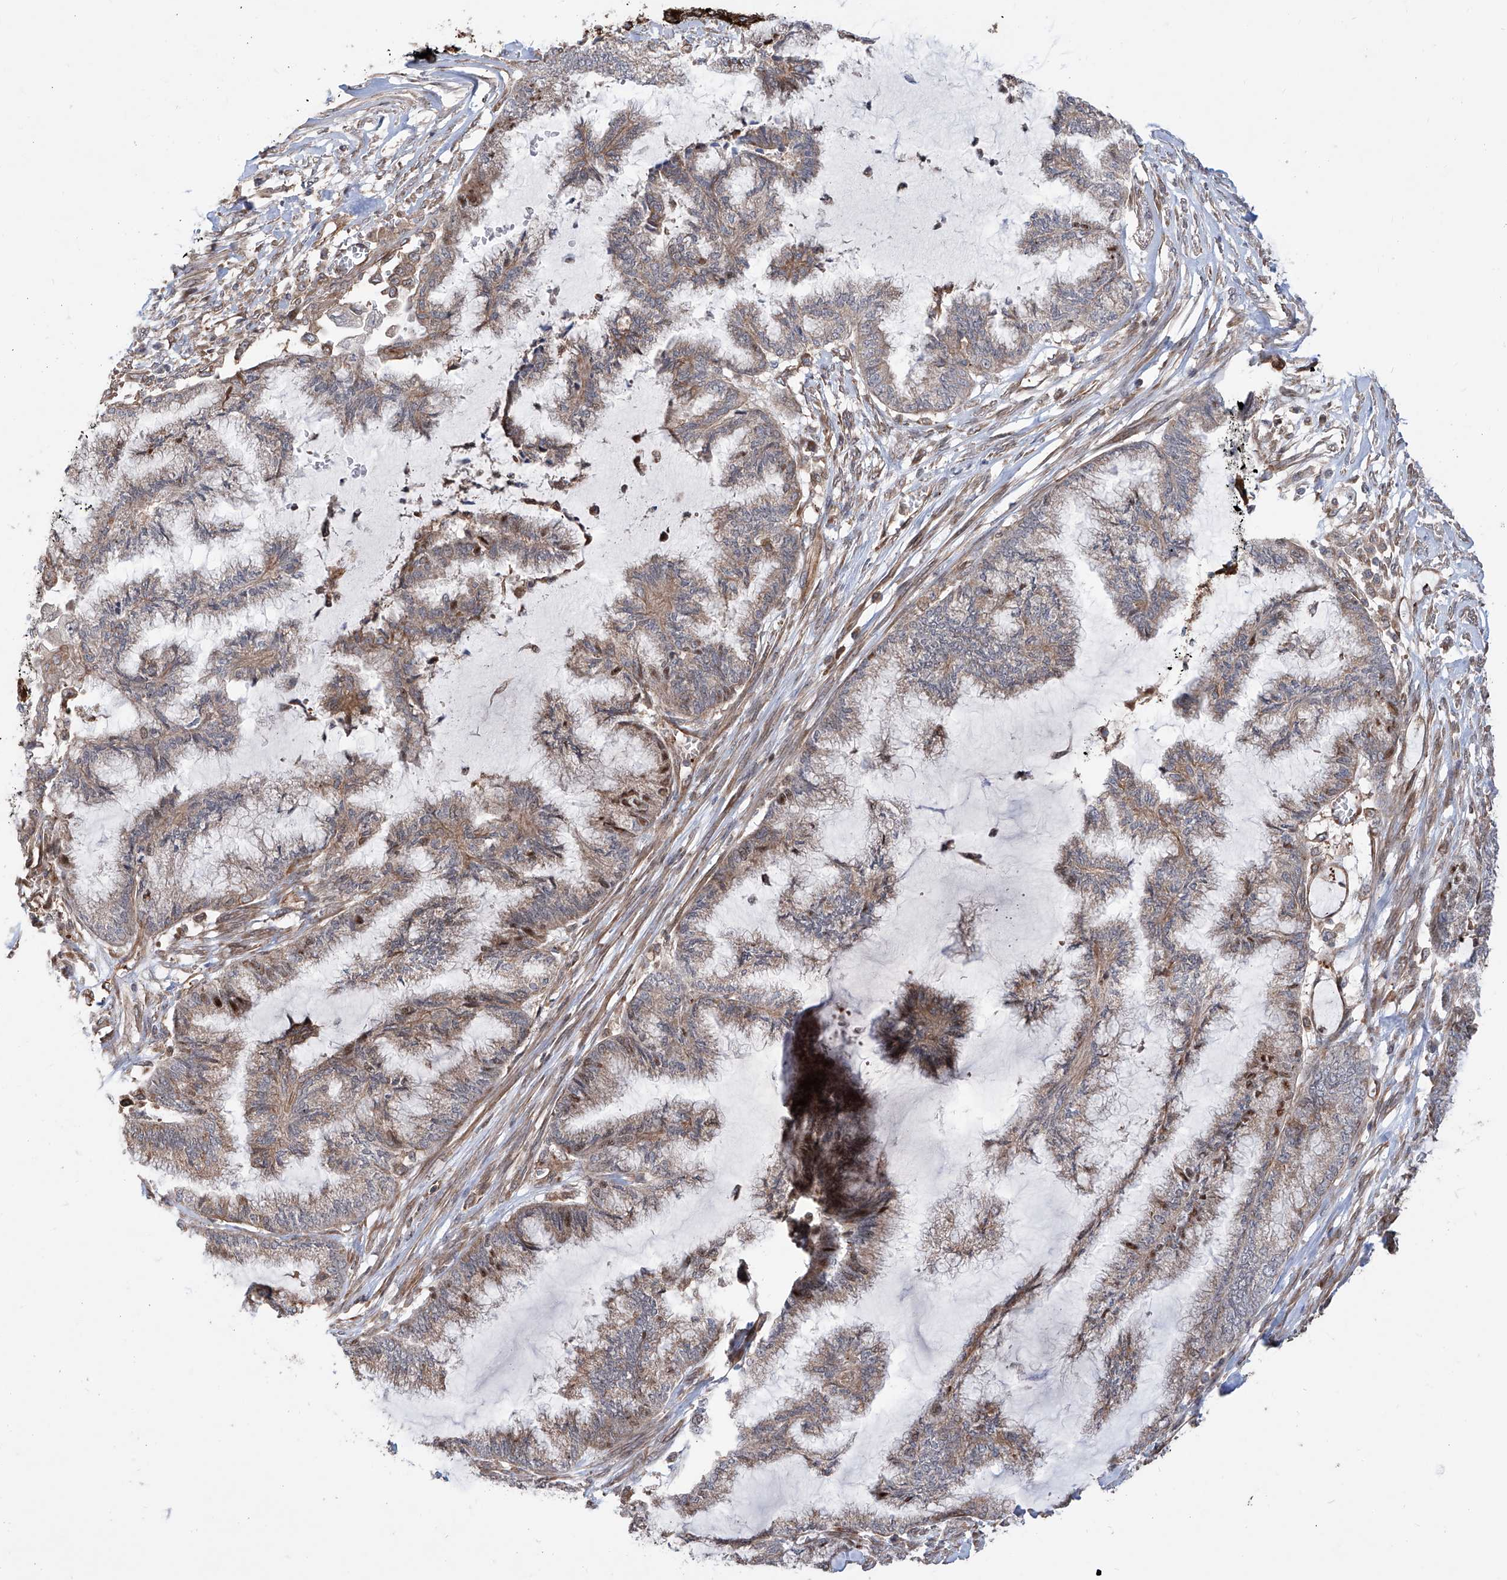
{"staining": {"intensity": "weak", "quantity": "25%-75%", "location": "cytoplasmic/membranous"}, "tissue": "endometrial cancer", "cell_type": "Tumor cells", "image_type": "cancer", "snomed": [{"axis": "morphology", "description": "Adenocarcinoma, NOS"}, {"axis": "topography", "description": "Endometrium"}], "caption": "This image demonstrates adenocarcinoma (endometrial) stained with IHC to label a protein in brown. The cytoplasmic/membranous of tumor cells show weak positivity for the protein. Nuclei are counter-stained blue.", "gene": "APAF1", "patient": {"sex": "female", "age": 86}}